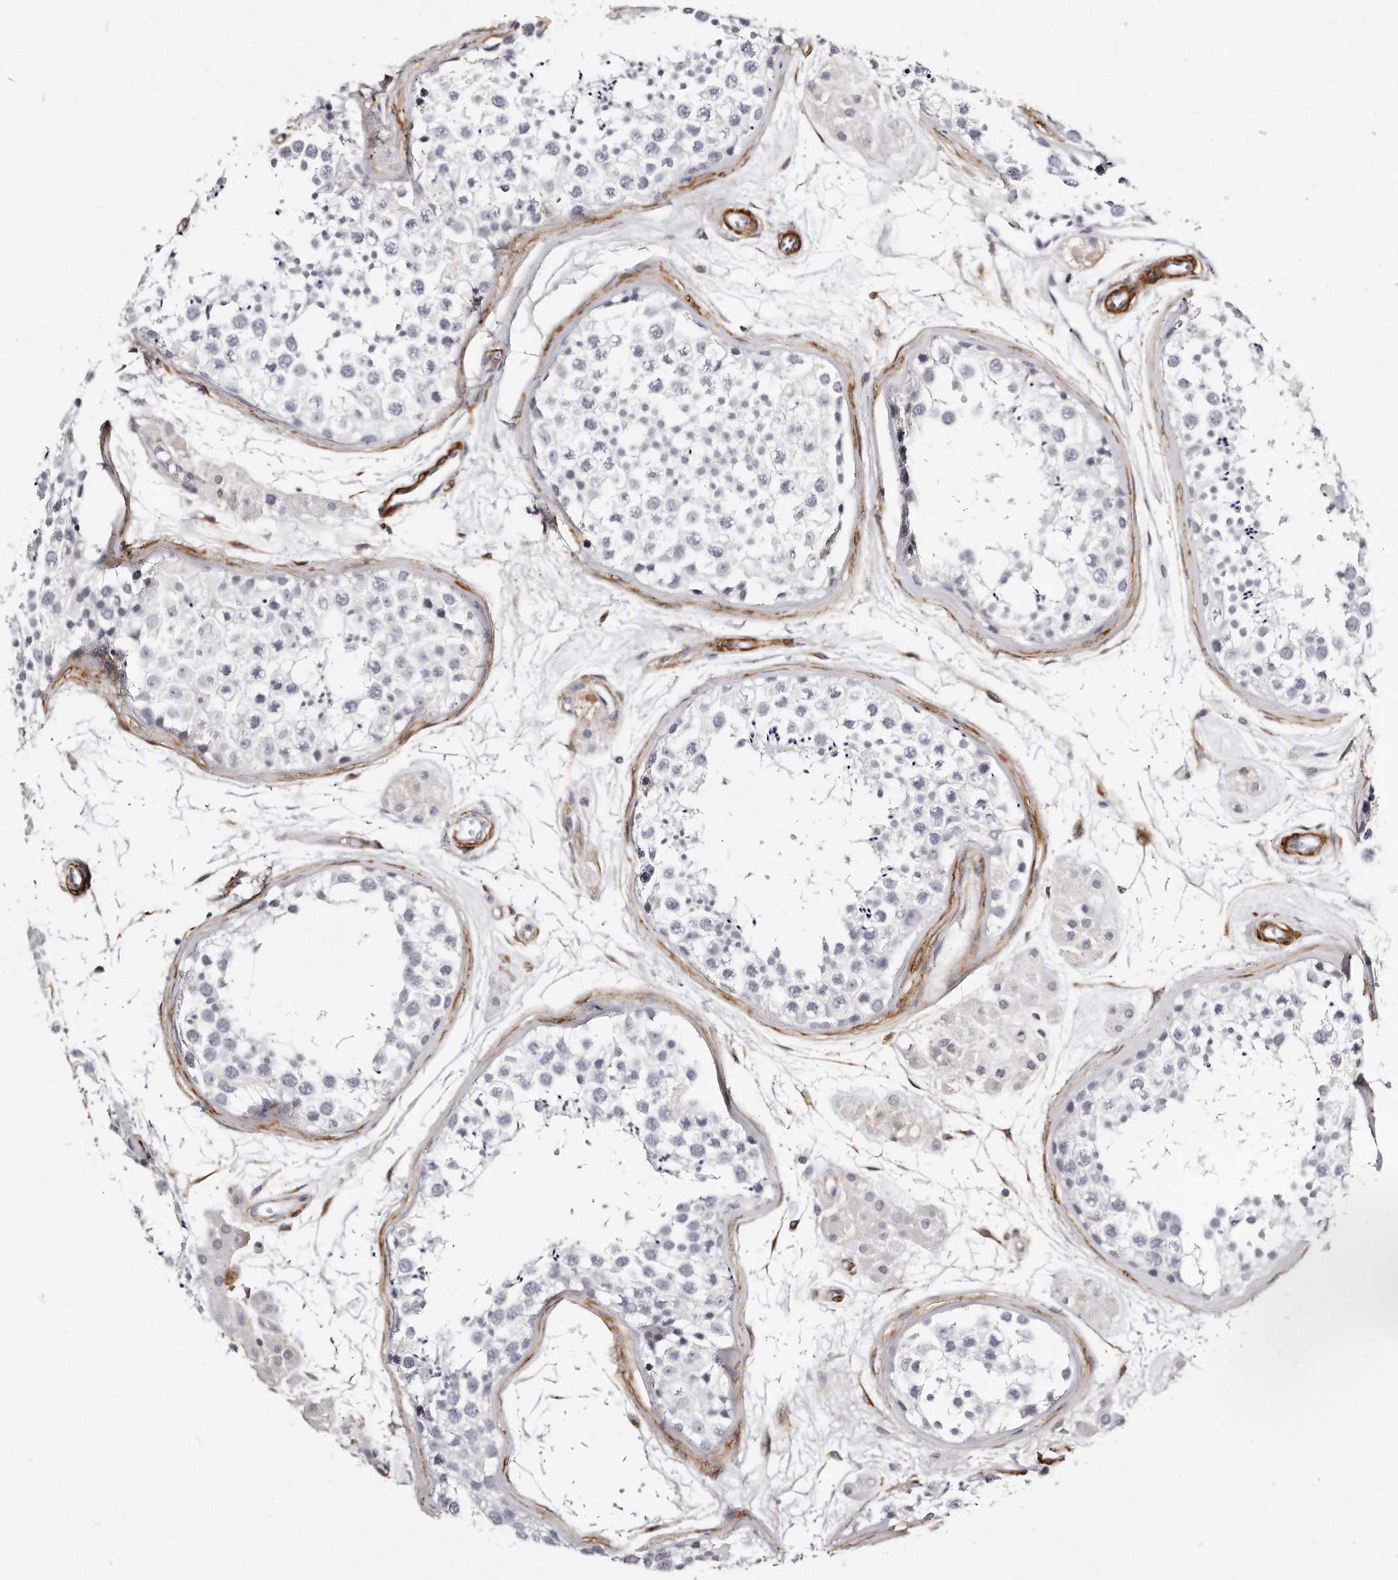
{"staining": {"intensity": "negative", "quantity": "none", "location": "none"}, "tissue": "testis", "cell_type": "Cells in seminiferous ducts", "image_type": "normal", "snomed": [{"axis": "morphology", "description": "Normal tissue, NOS"}, {"axis": "topography", "description": "Testis"}], "caption": "Immunohistochemistry photomicrograph of unremarkable testis stained for a protein (brown), which displays no staining in cells in seminiferous ducts. (DAB IHC with hematoxylin counter stain).", "gene": "LMOD1", "patient": {"sex": "male", "age": 56}}